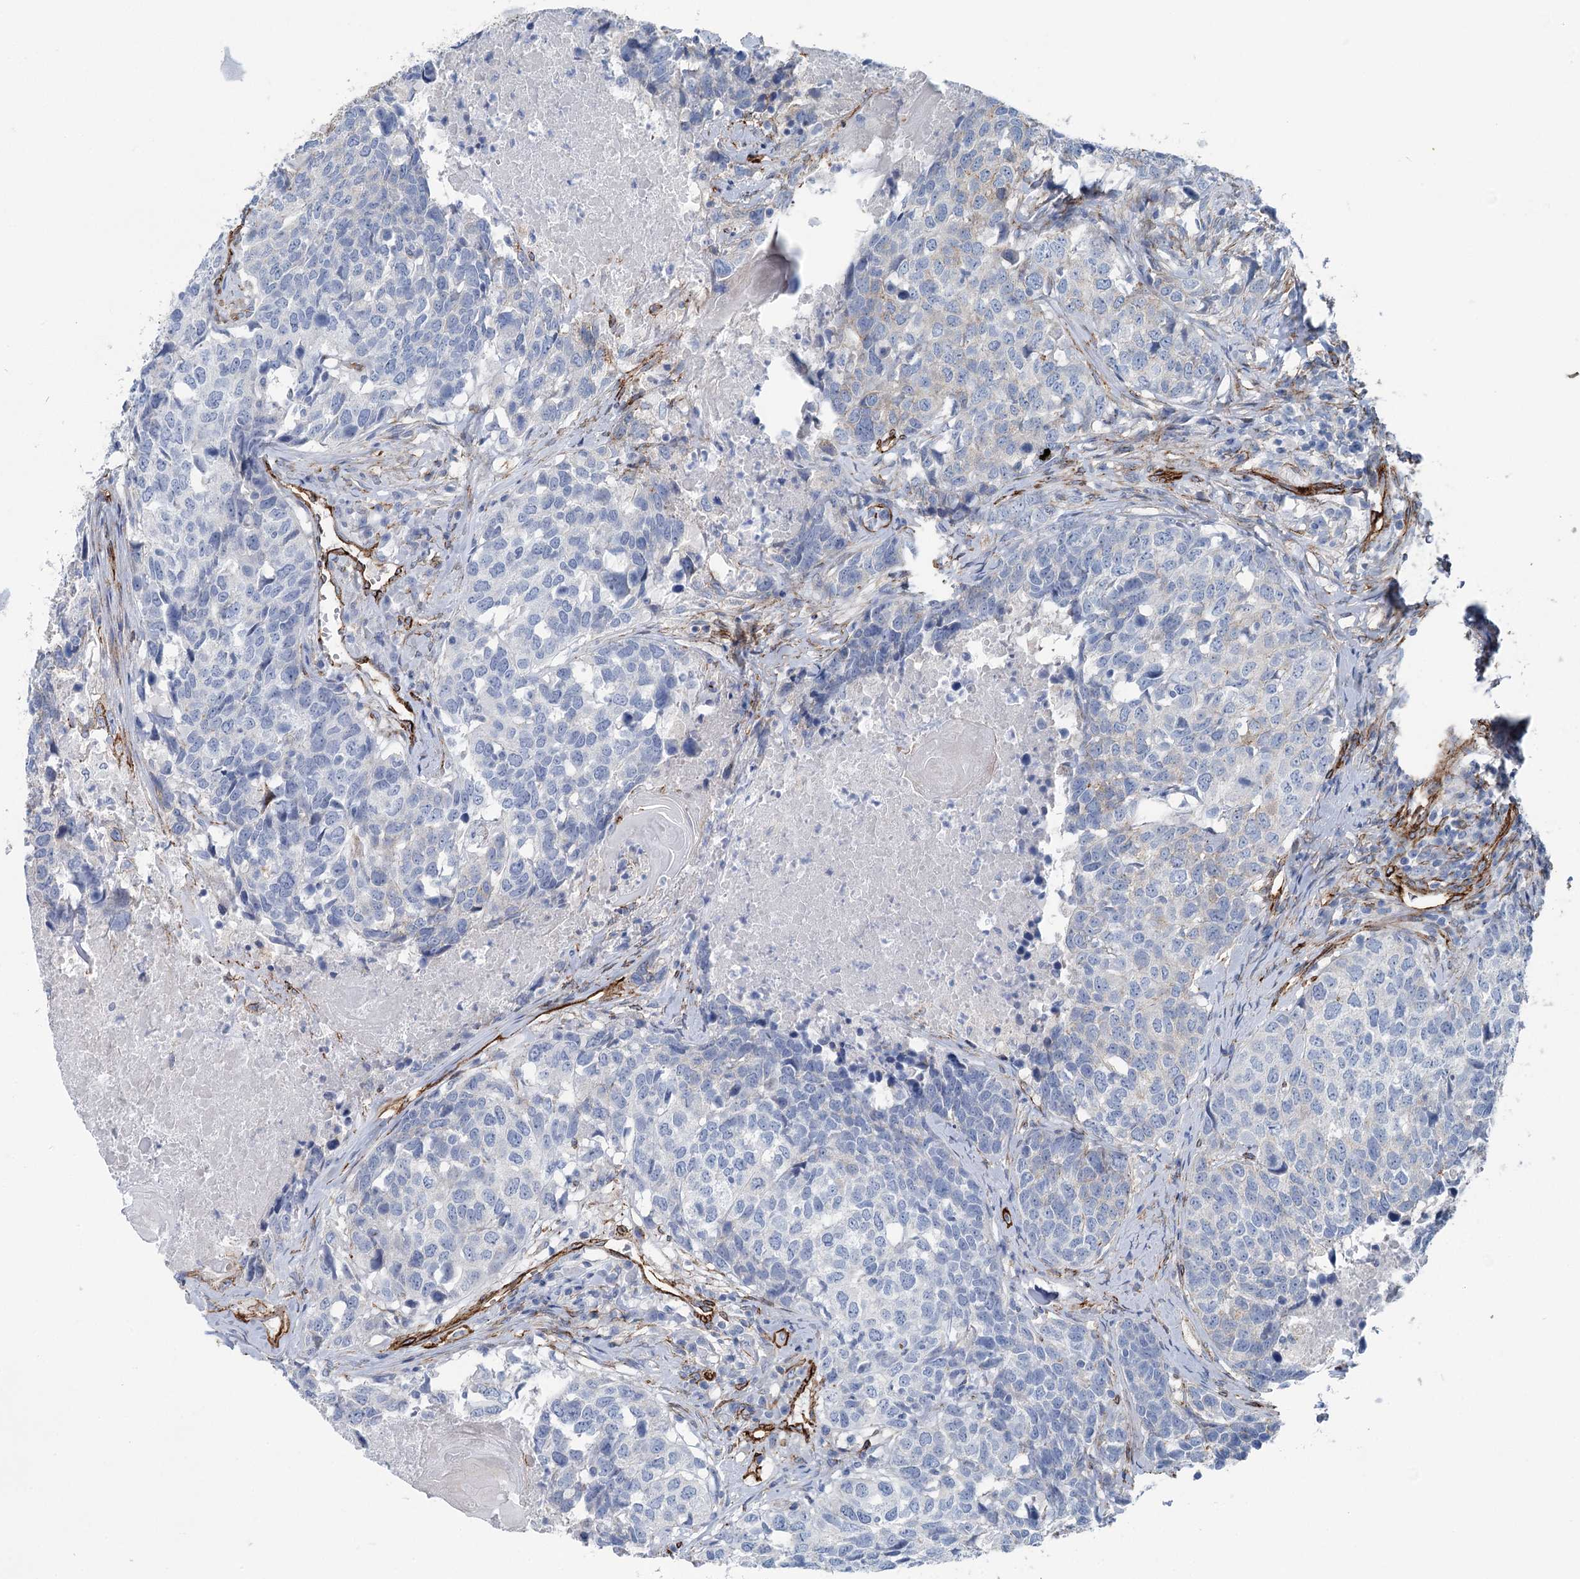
{"staining": {"intensity": "negative", "quantity": "none", "location": "none"}, "tissue": "head and neck cancer", "cell_type": "Tumor cells", "image_type": "cancer", "snomed": [{"axis": "morphology", "description": "Squamous cell carcinoma, NOS"}, {"axis": "topography", "description": "Head-Neck"}], "caption": "Image shows no significant protein positivity in tumor cells of head and neck cancer.", "gene": "IQSEC1", "patient": {"sex": "male", "age": 66}}